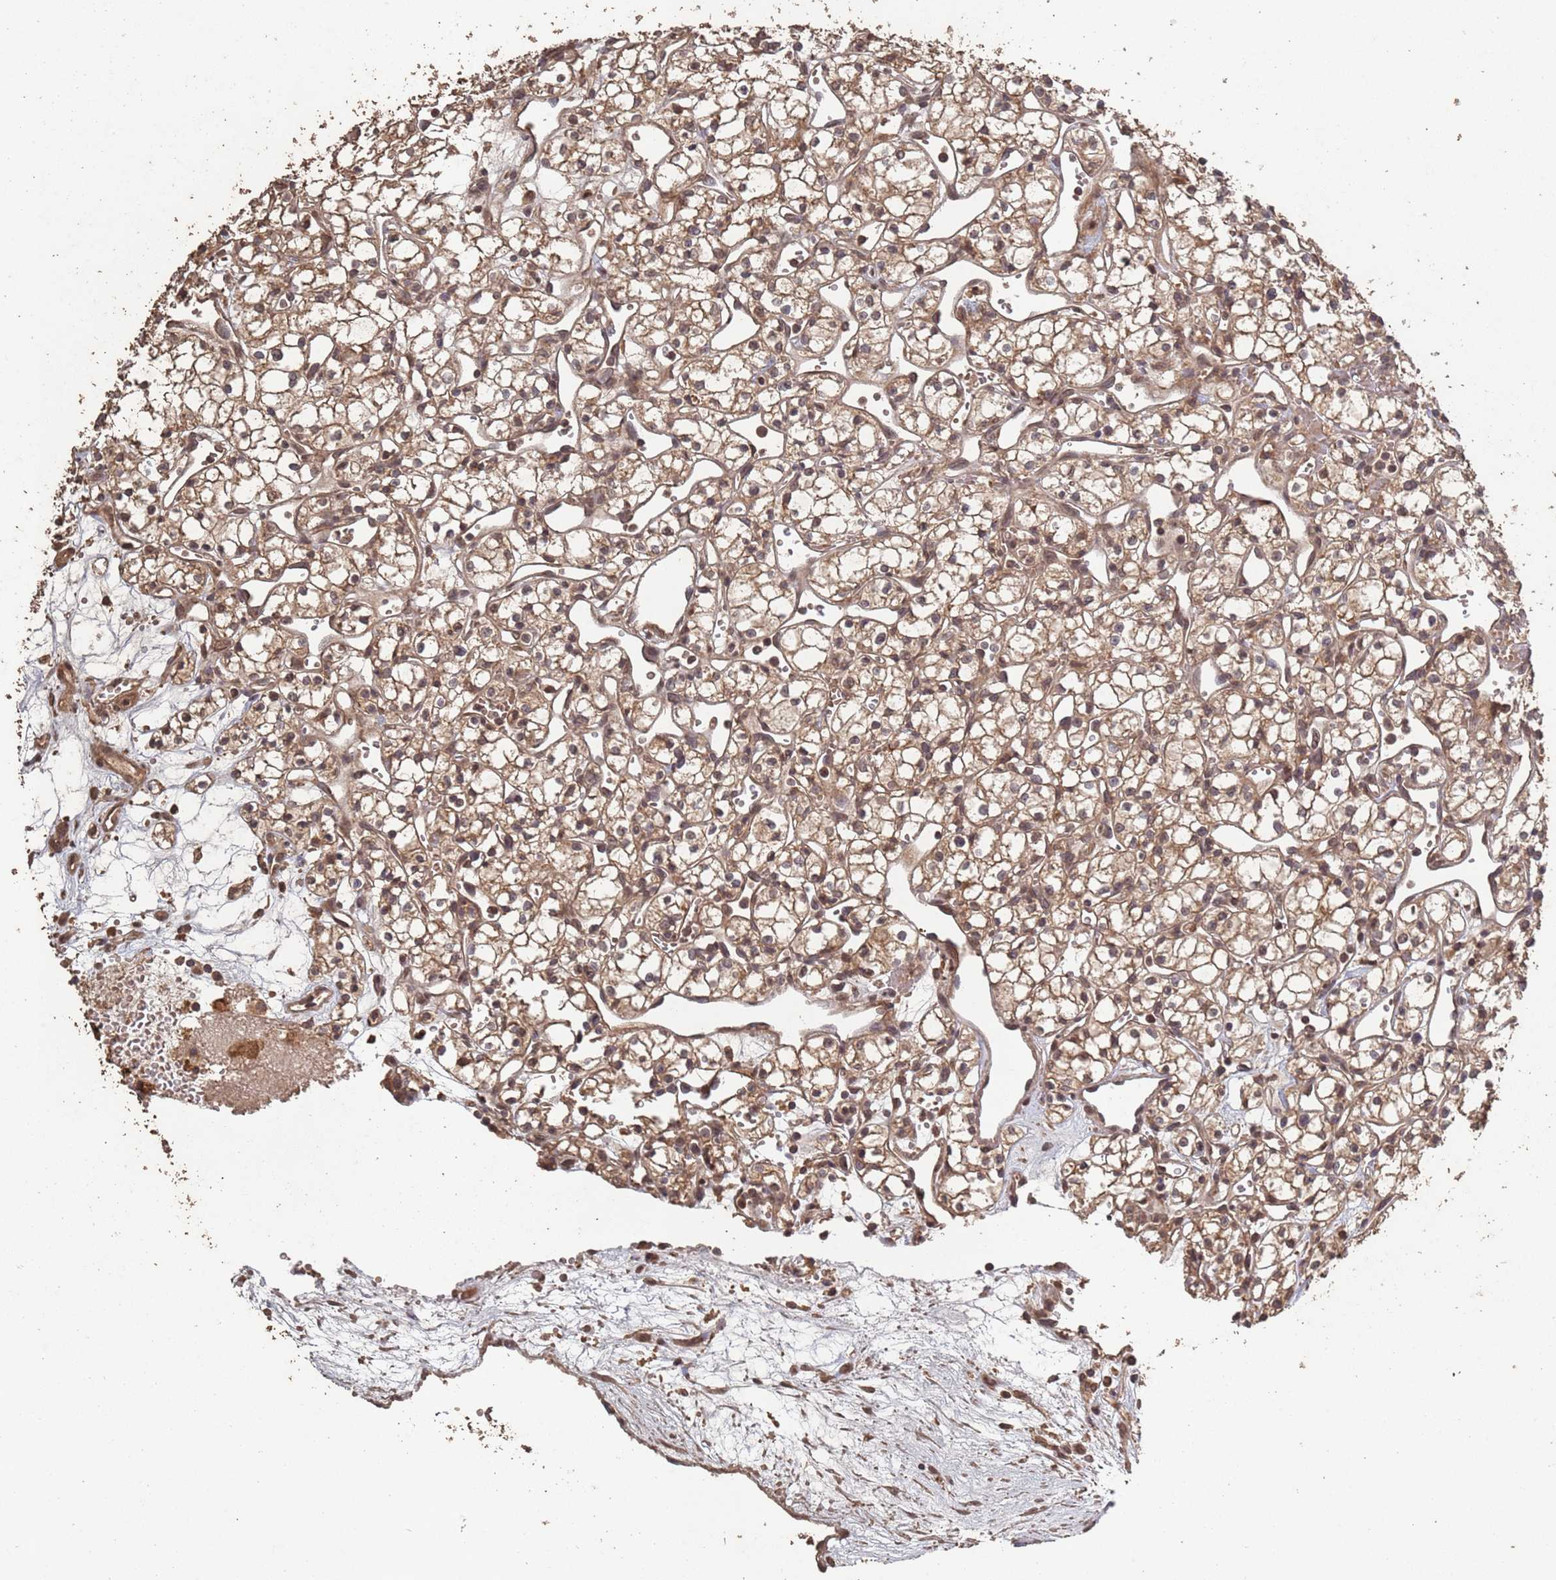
{"staining": {"intensity": "moderate", "quantity": ">75%", "location": "cytoplasmic/membranous,nuclear"}, "tissue": "renal cancer", "cell_type": "Tumor cells", "image_type": "cancer", "snomed": [{"axis": "morphology", "description": "Adenocarcinoma, NOS"}, {"axis": "topography", "description": "Kidney"}], "caption": "Protein staining of renal cancer tissue displays moderate cytoplasmic/membranous and nuclear staining in about >75% of tumor cells.", "gene": "FRAT1", "patient": {"sex": "male", "age": 59}}